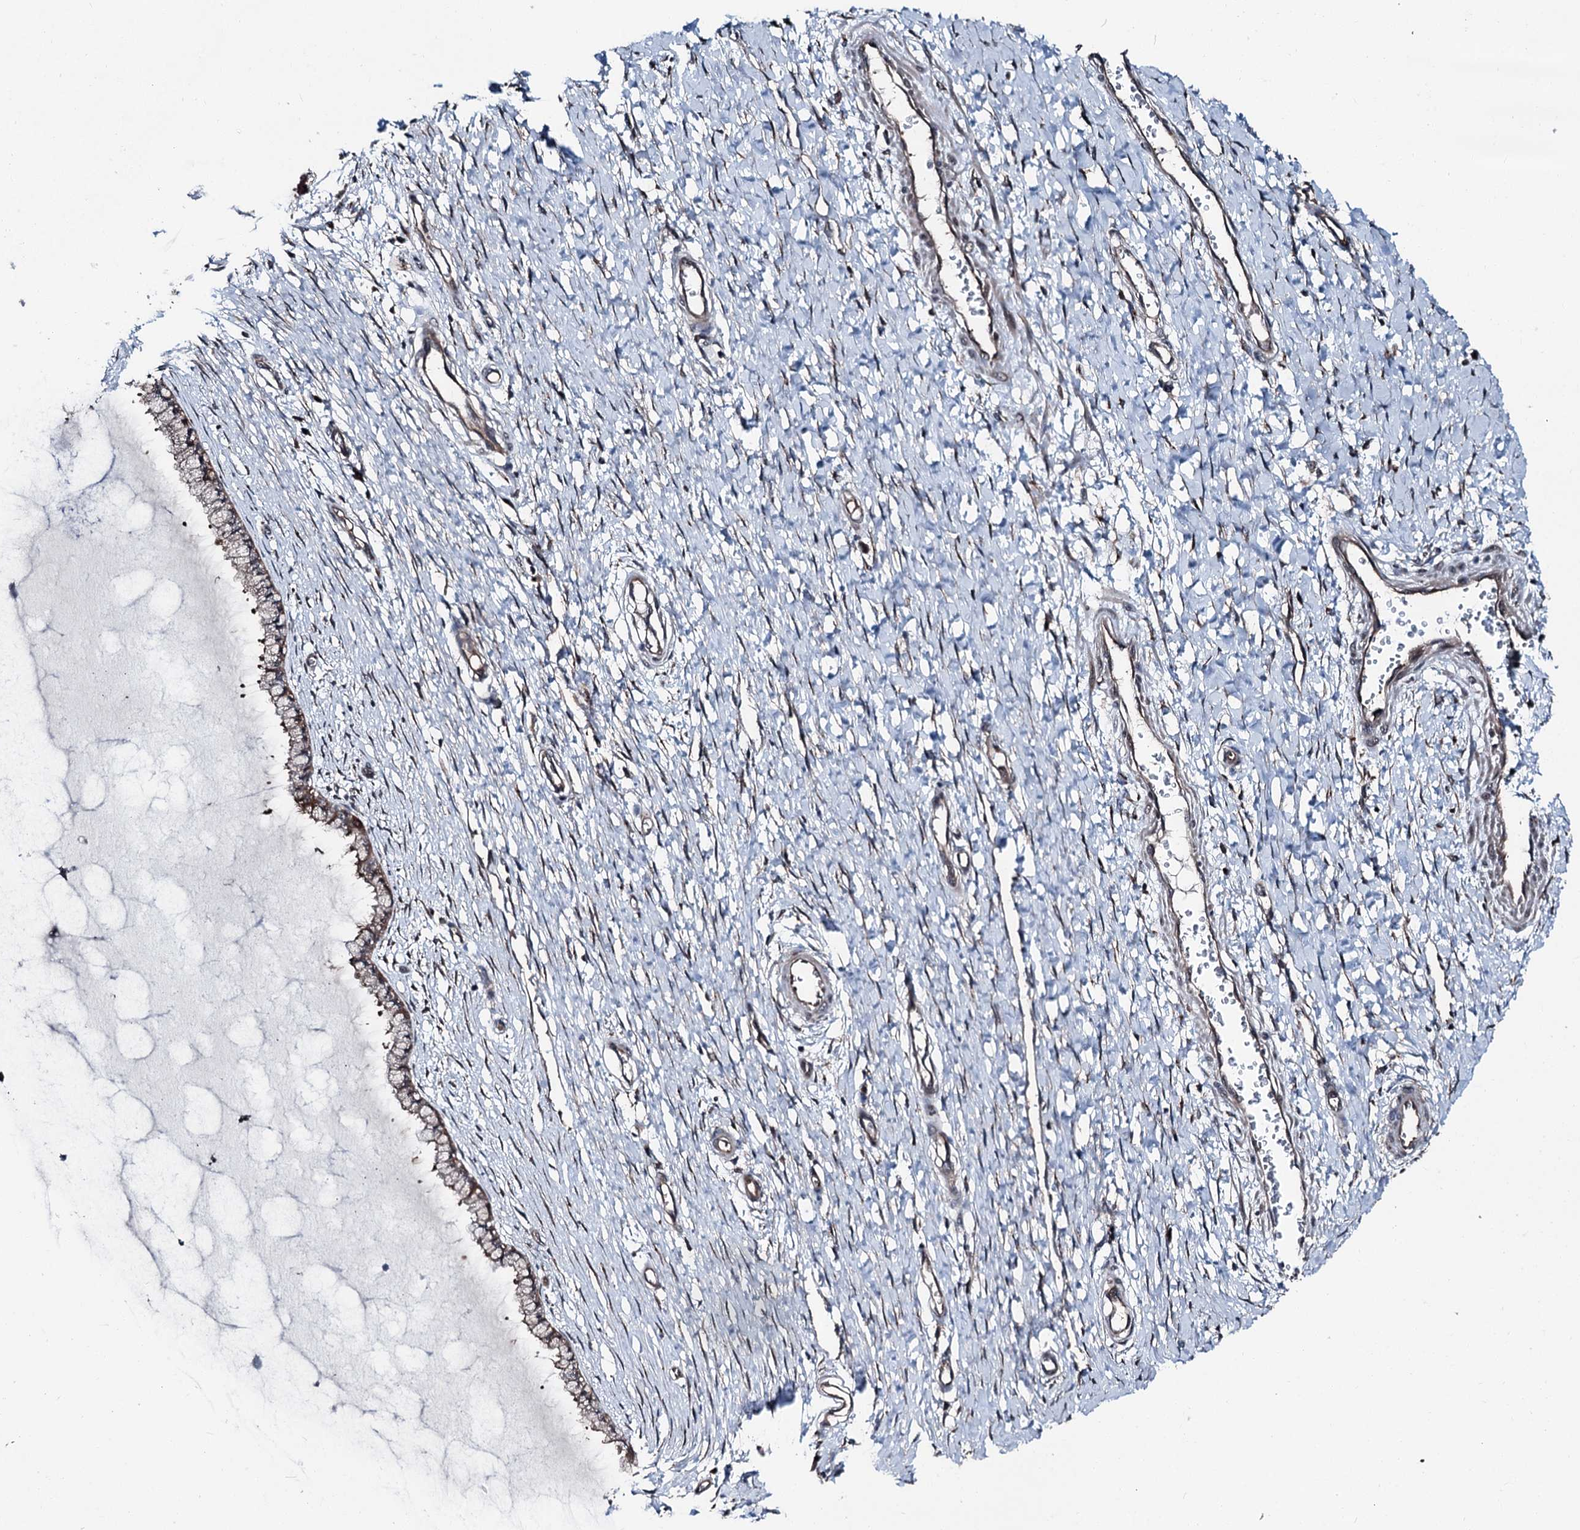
{"staining": {"intensity": "moderate", "quantity": "25%-75%", "location": "cytoplasmic/membranous"}, "tissue": "cervix", "cell_type": "Glandular cells", "image_type": "normal", "snomed": [{"axis": "morphology", "description": "Normal tissue, NOS"}, {"axis": "topography", "description": "Cervix"}], "caption": "A photomicrograph showing moderate cytoplasmic/membranous positivity in approximately 25%-75% of glandular cells in normal cervix, as visualized by brown immunohistochemical staining.", "gene": "PSMD13", "patient": {"sex": "female", "age": 55}}